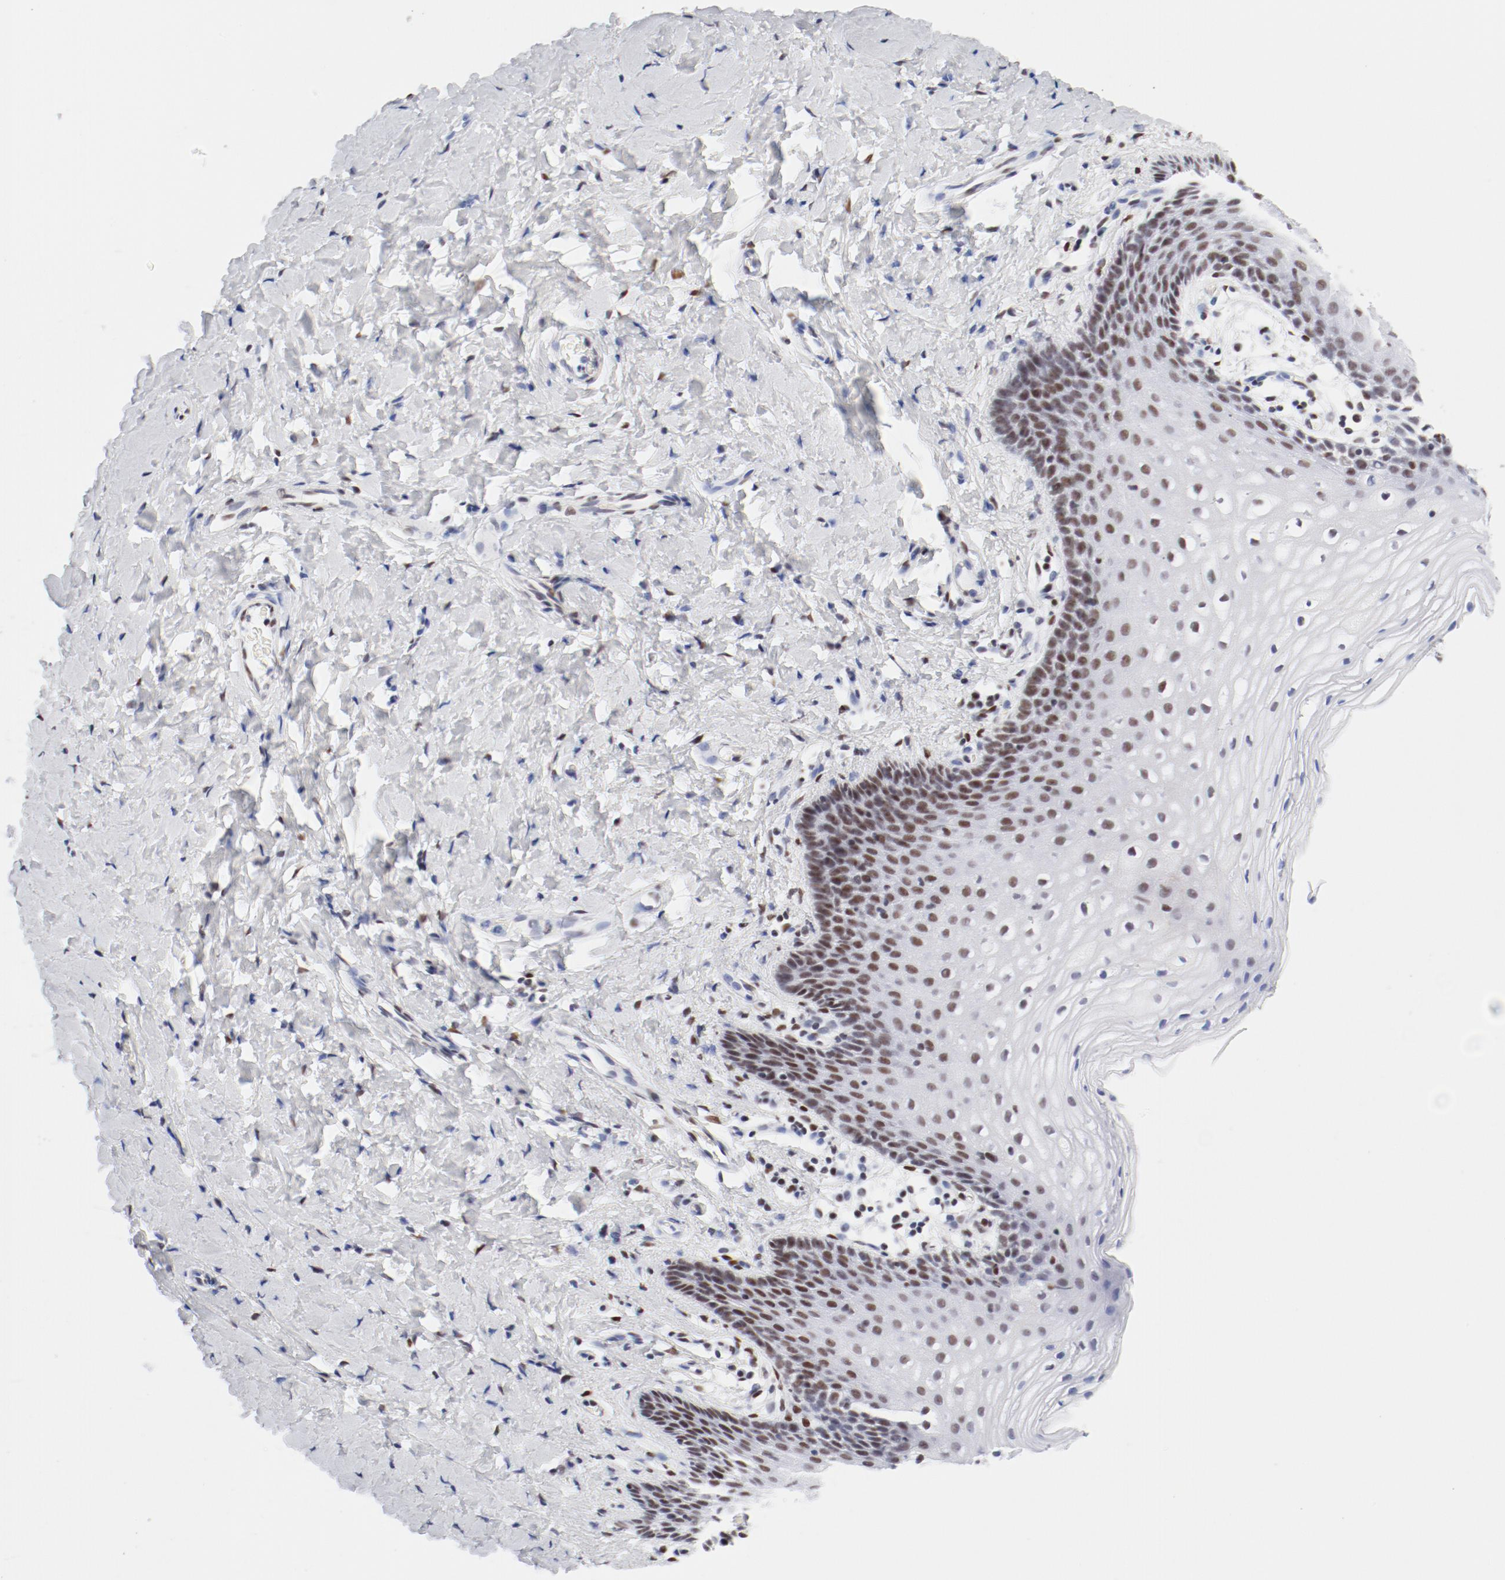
{"staining": {"intensity": "moderate", "quantity": "<25%", "location": "nuclear"}, "tissue": "vagina", "cell_type": "Squamous epithelial cells", "image_type": "normal", "snomed": [{"axis": "morphology", "description": "Normal tissue, NOS"}, {"axis": "topography", "description": "Vagina"}], "caption": "Vagina stained for a protein (brown) demonstrates moderate nuclear positive staining in approximately <25% of squamous epithelial cells.", "gene": "ATF2", "patient": {"sex": "female", "age": 55}}